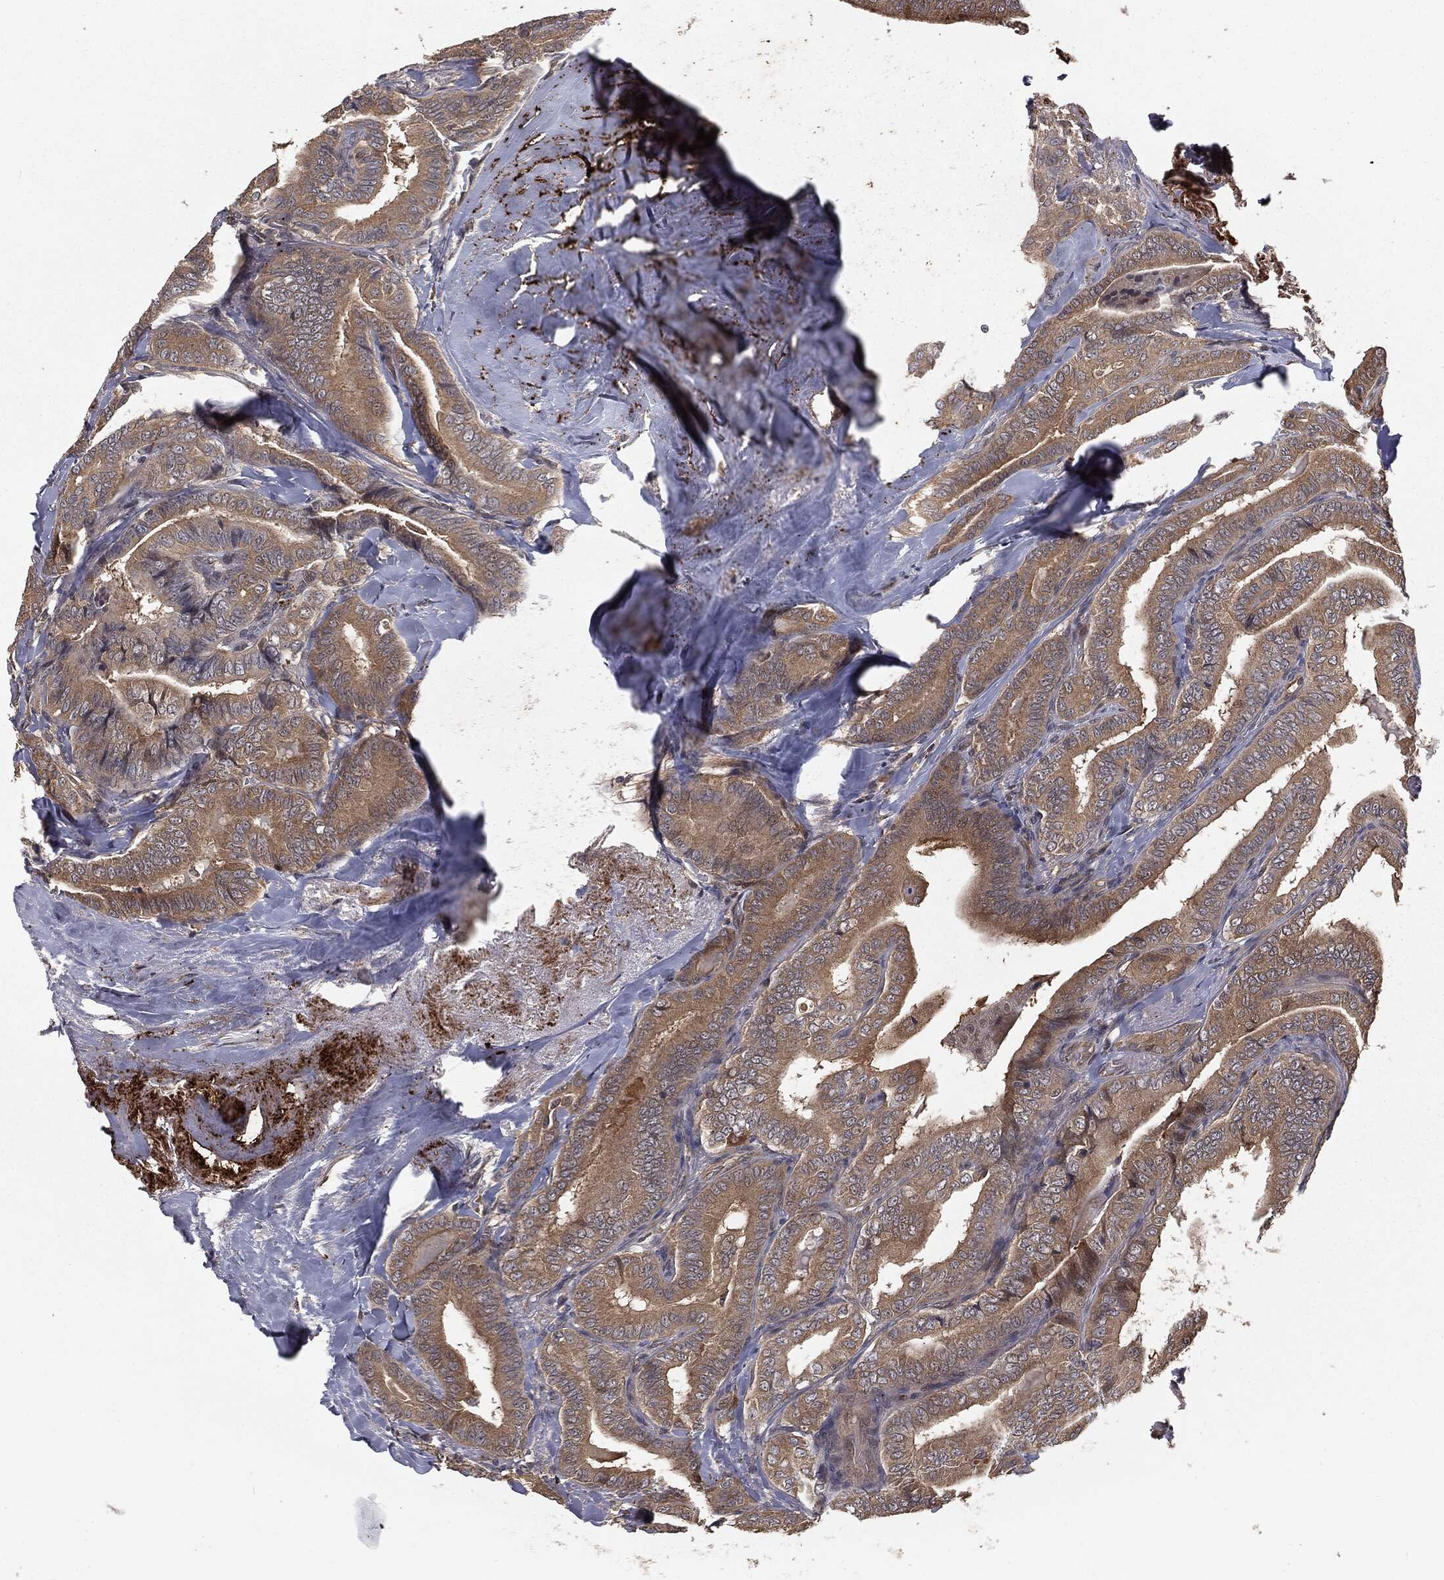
{"staining": {"intensity": "moderate", "quantity": ">75%", "location": "cytoplasmic/membranous"}, "tissue": "thyroid cancer", "cell_type": "Tumor cells", "image_type": "cancer", "snomed": [{"axis": "morphology", "description": "Papillary adenocarcinoma, NOS"}, {"axis": "topography", "description": "Thyroid gland"}], "caption": "IHC micrograph of thyroid cancer stained for a protein (brown), which exhibits medium levels of moderate cytoplasmic/membranous expression in about >75% of tumor cells.", "gene": "FBXO7", "patient": {"sex": "male", "age": 61}}